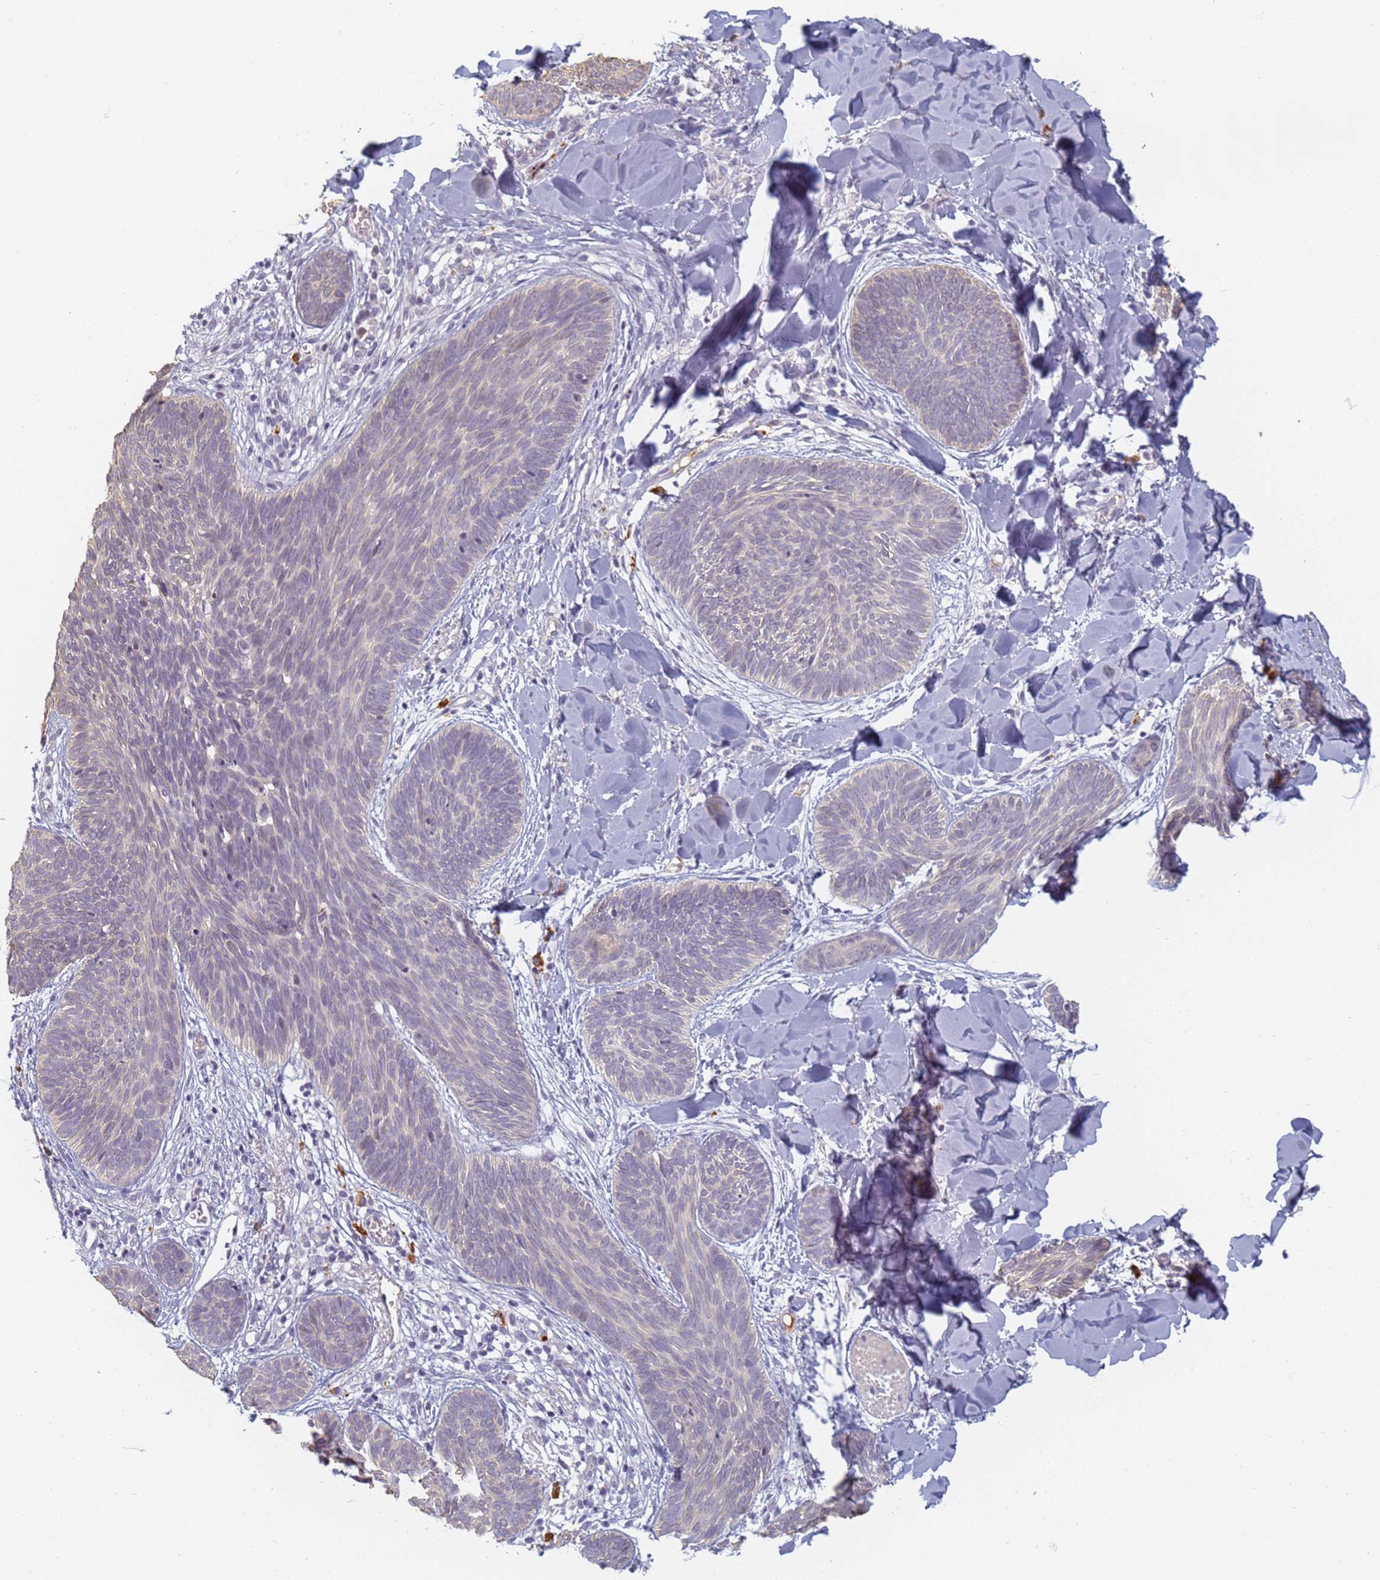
{"staining": {"intensity": "negative", "quantity": "none", "location": "none"}, "tissue": "skin cancer", "cell_type": "Tumor cells", "image_type": "cancer", "snomed": [{"axis": "morphology", "description": "Basal cell carcinoma"}, {"axis": "topography", "description": "Skin"}], "caption": "Histopathology image shows no significant protein staining in tumor cells of basal cell carcinoma (skin).", "gene": "SLC38A9", "patient": {"sex": "female", "age": 81}}